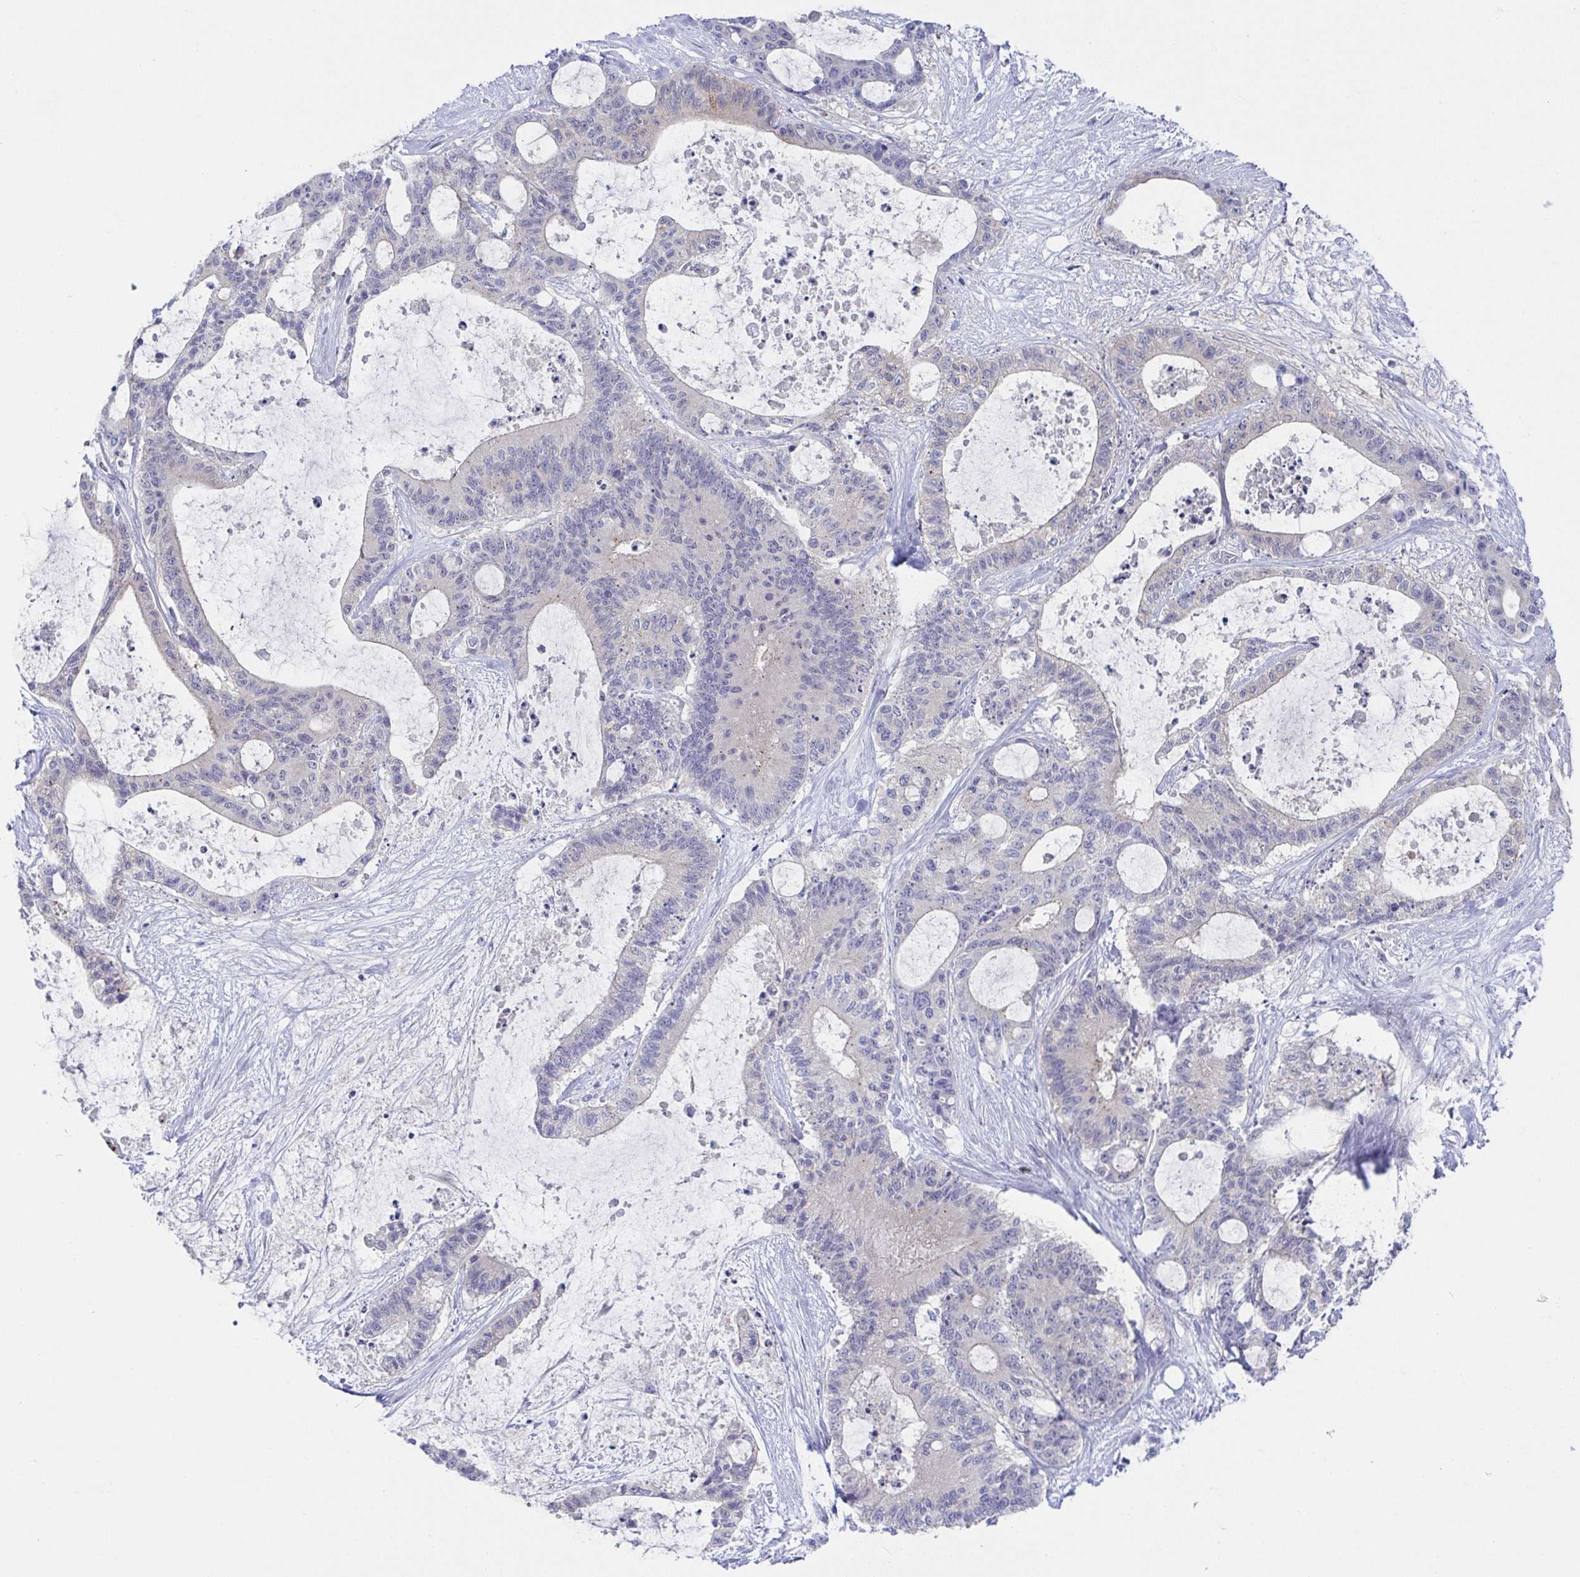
{"staining": {"intensity": "negative", "quantity": "none", "location": "none"}, "tissue": "liver cancer", "cell_type": "Tumor cells", "image_type": "cancer", "snomed": [{"axis": "morphology", "description": "Normal tissue, NOS"}, {"axis": "morphology", "description": "Cholangiocarcinoma"}, {"axis": "topography", "description": "Liver"}, {"axis": "topography", "description": "Peripheral nerve tissue"}], "caption": "Photomicrograph shows no protein staining in tumor cells of cholangiocarcinoma (liver) tissue.", "gene": "HTR2A", "patient": {"sex": "female", "age": 73}}